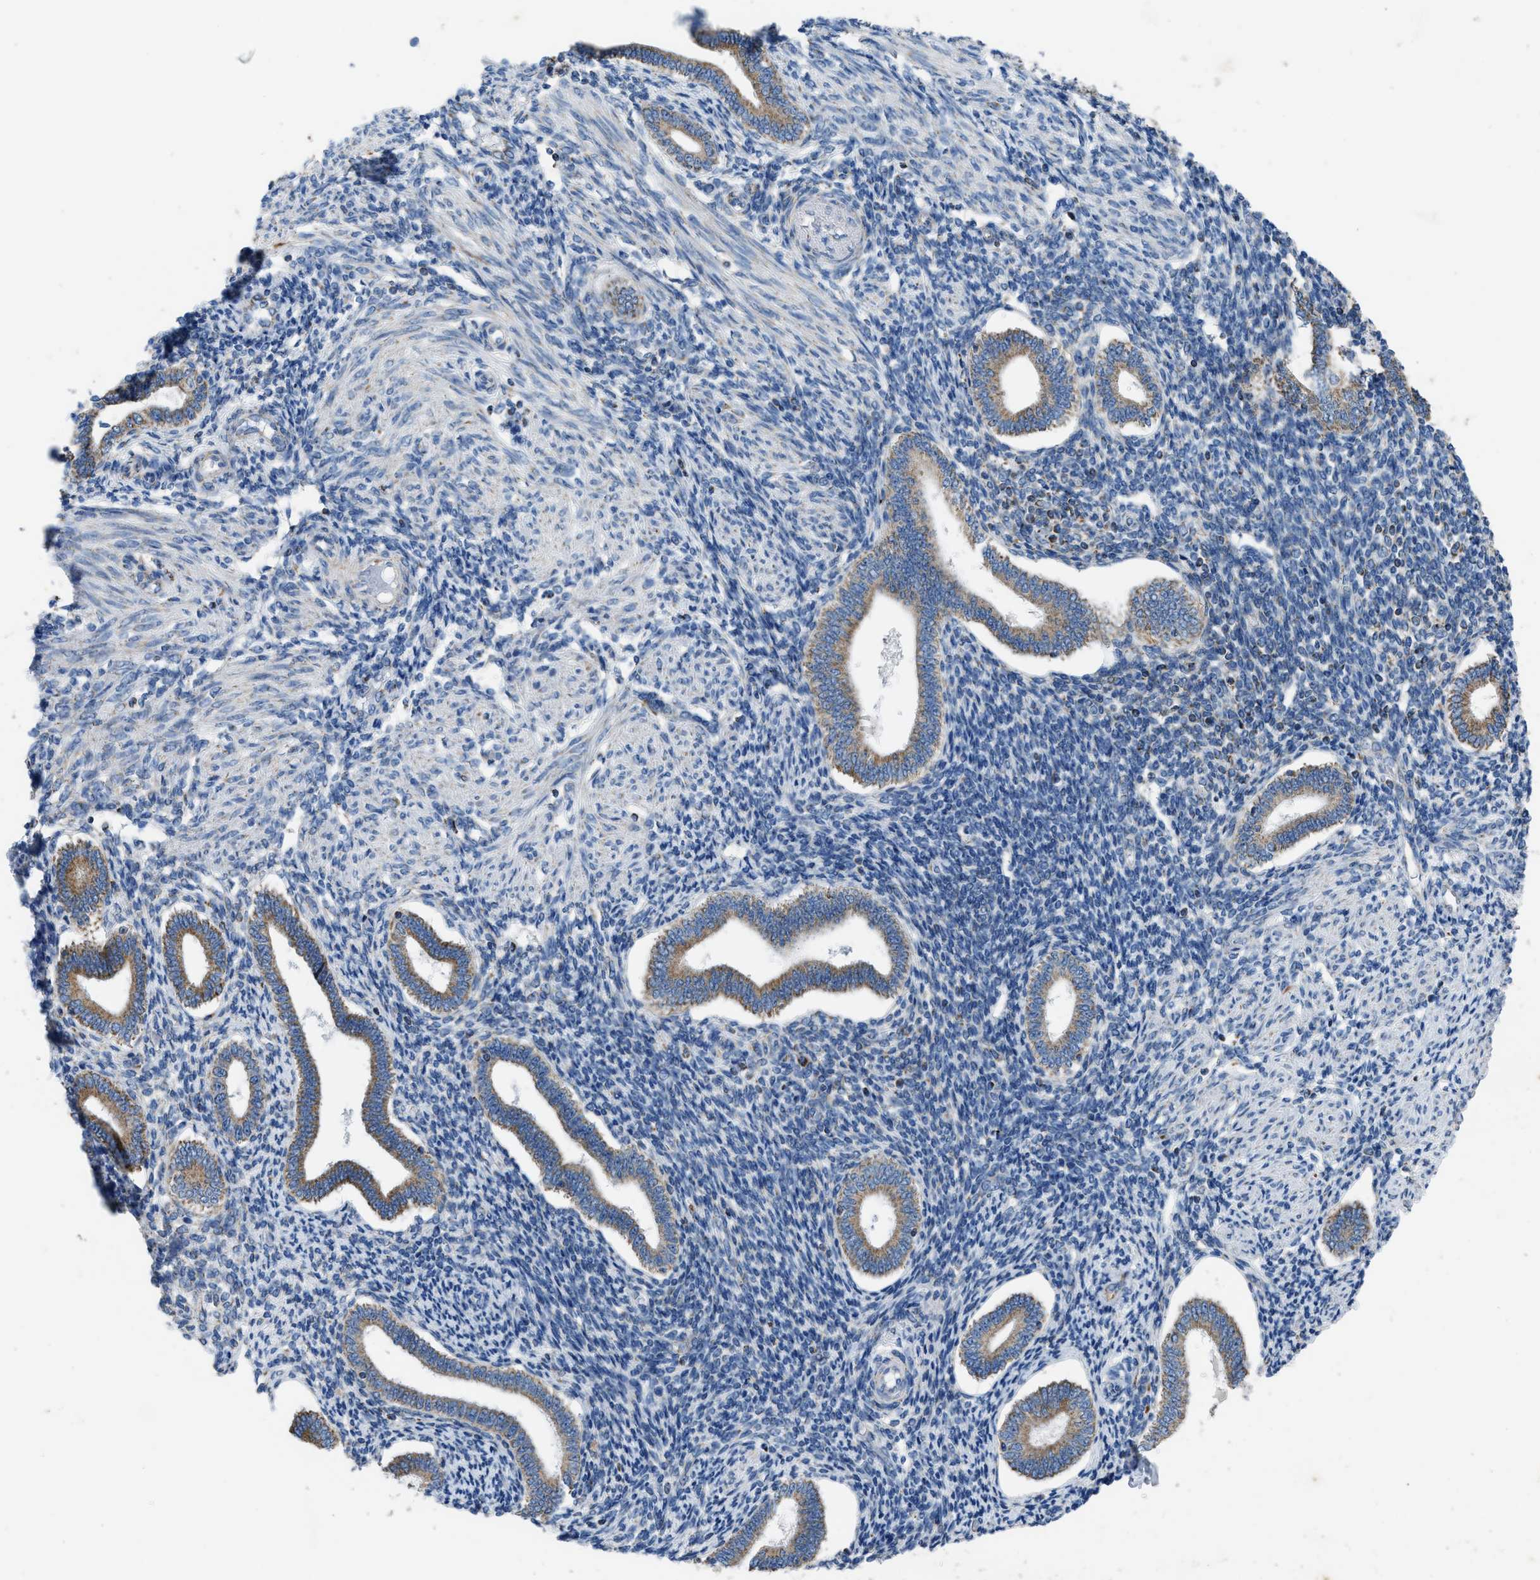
{"staining": {"intensity": "moderate", "quantity": "<25%", "location": "cytoplasmic/membranous"}, "tissue": "endometrium", "cell_type": "Cells in endometrial stroma", "image_type": "normal", "snomed": [{"axis": "morphology", "description": "Normal tissue, NOS"}, {"axis": "topography", "description": "Endometrium"}], "caption": "A low amount of moderate cytoplasmic/membranous staining is present in about <25% of cells in endometrial stroma in unremarkable endometrium.", "gene": "ETFB", "patient": {"sex": "female", "age": 42}}